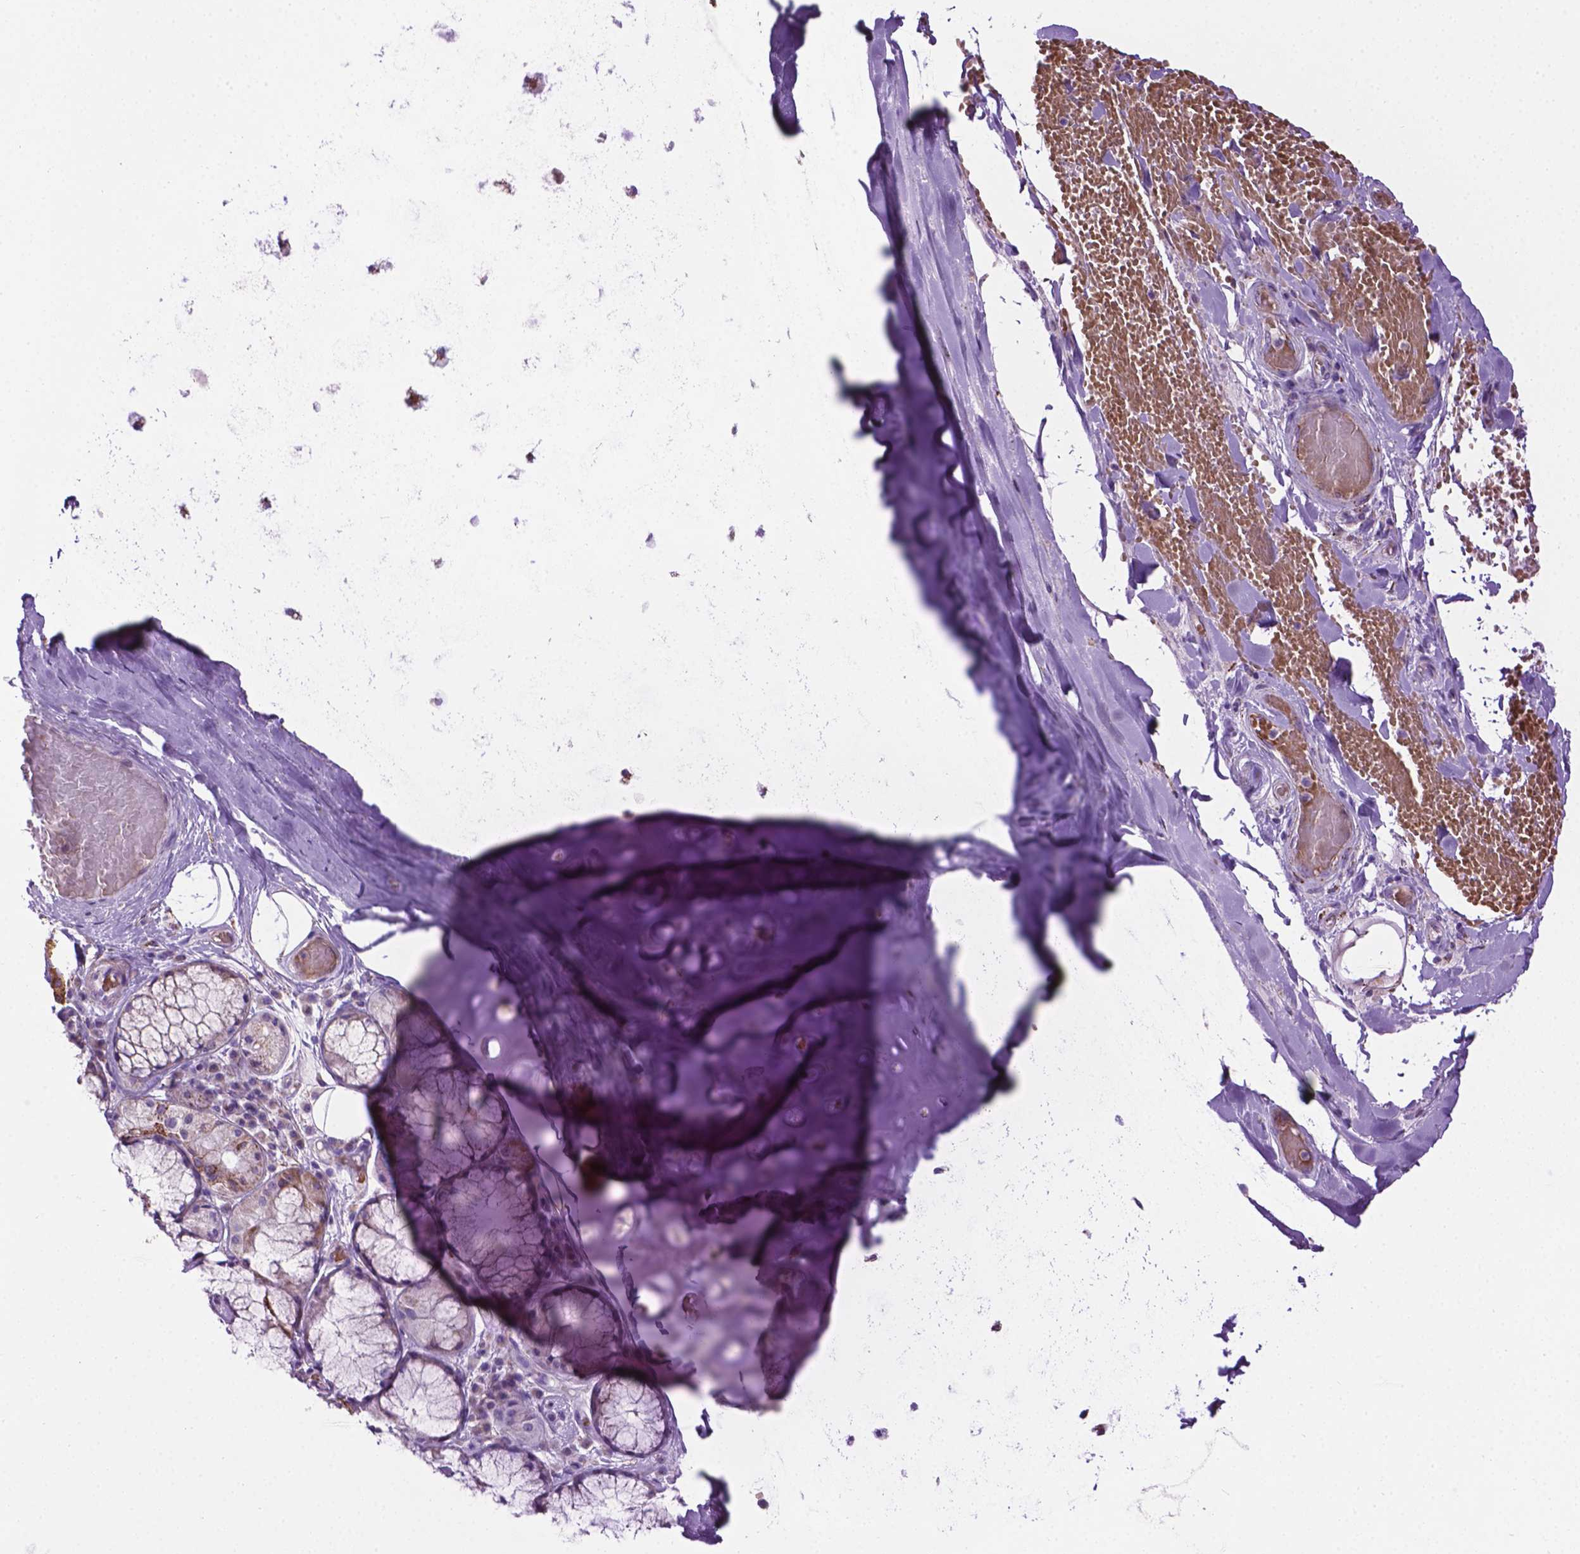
{"staining": {"intensity": "negative", "quantity": "none", "location": "none"}, "tissue": "soft tissue", "cell_type": "Chondrocytes", "image_type": "normal", "snomed": [{"axis": "morphology", "description": "Normal tissue, NOS"}, {"axis": "topography", "description": "Cartilage tissue"}, {"axis": "topography", "description": "Bronchus"}], "caption": "This image is of normal soft tissue stained with IHC to label a protein in brown with the nuclei are counter-stained blue. There is no positivity in chondrocytes.", "gene": "TMEM132E", "patient": {"sex": "male", "age": 64}}